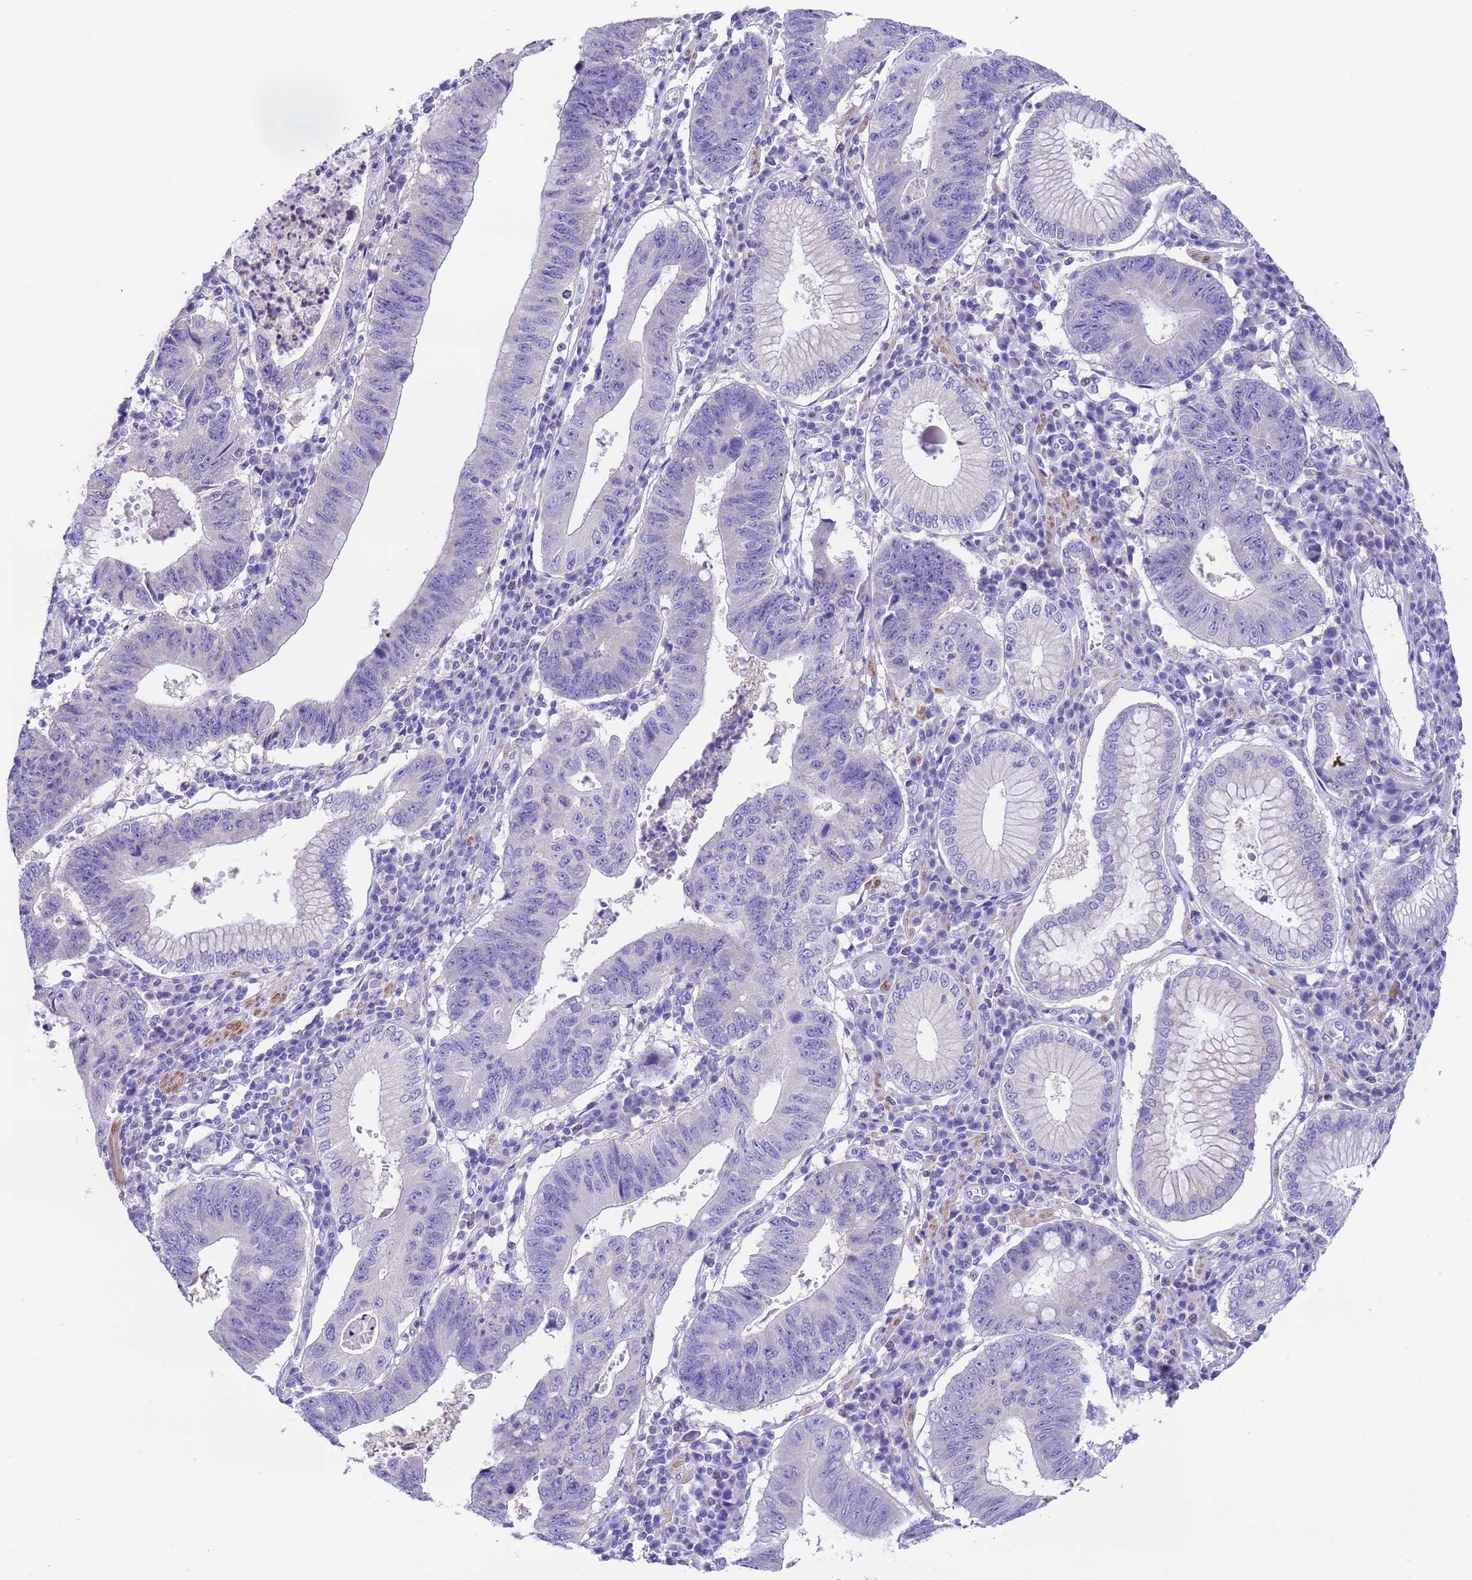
{"staining": {"intensity": "negative", "quantity": "none", "location": "none"}, "tissue": "stomach cancer", "cell_type": "Tumor cells", "image_type": "cancer", "snomed": [{"axis": "morphology", "description": "Adenocarcinoma, NOS"}, {"axis": "topography", "description": "Stomach"}], "caption": "Immunohistochemical staining of human stomach cancer (adenocarcinoma) exhibits no significant expression in tumor cells. (DAB immunohistochemistry visualized using brightfield microscopy, high magnification).", "gene": "USP38", "patient": {"sex": "male", "age": 59}}